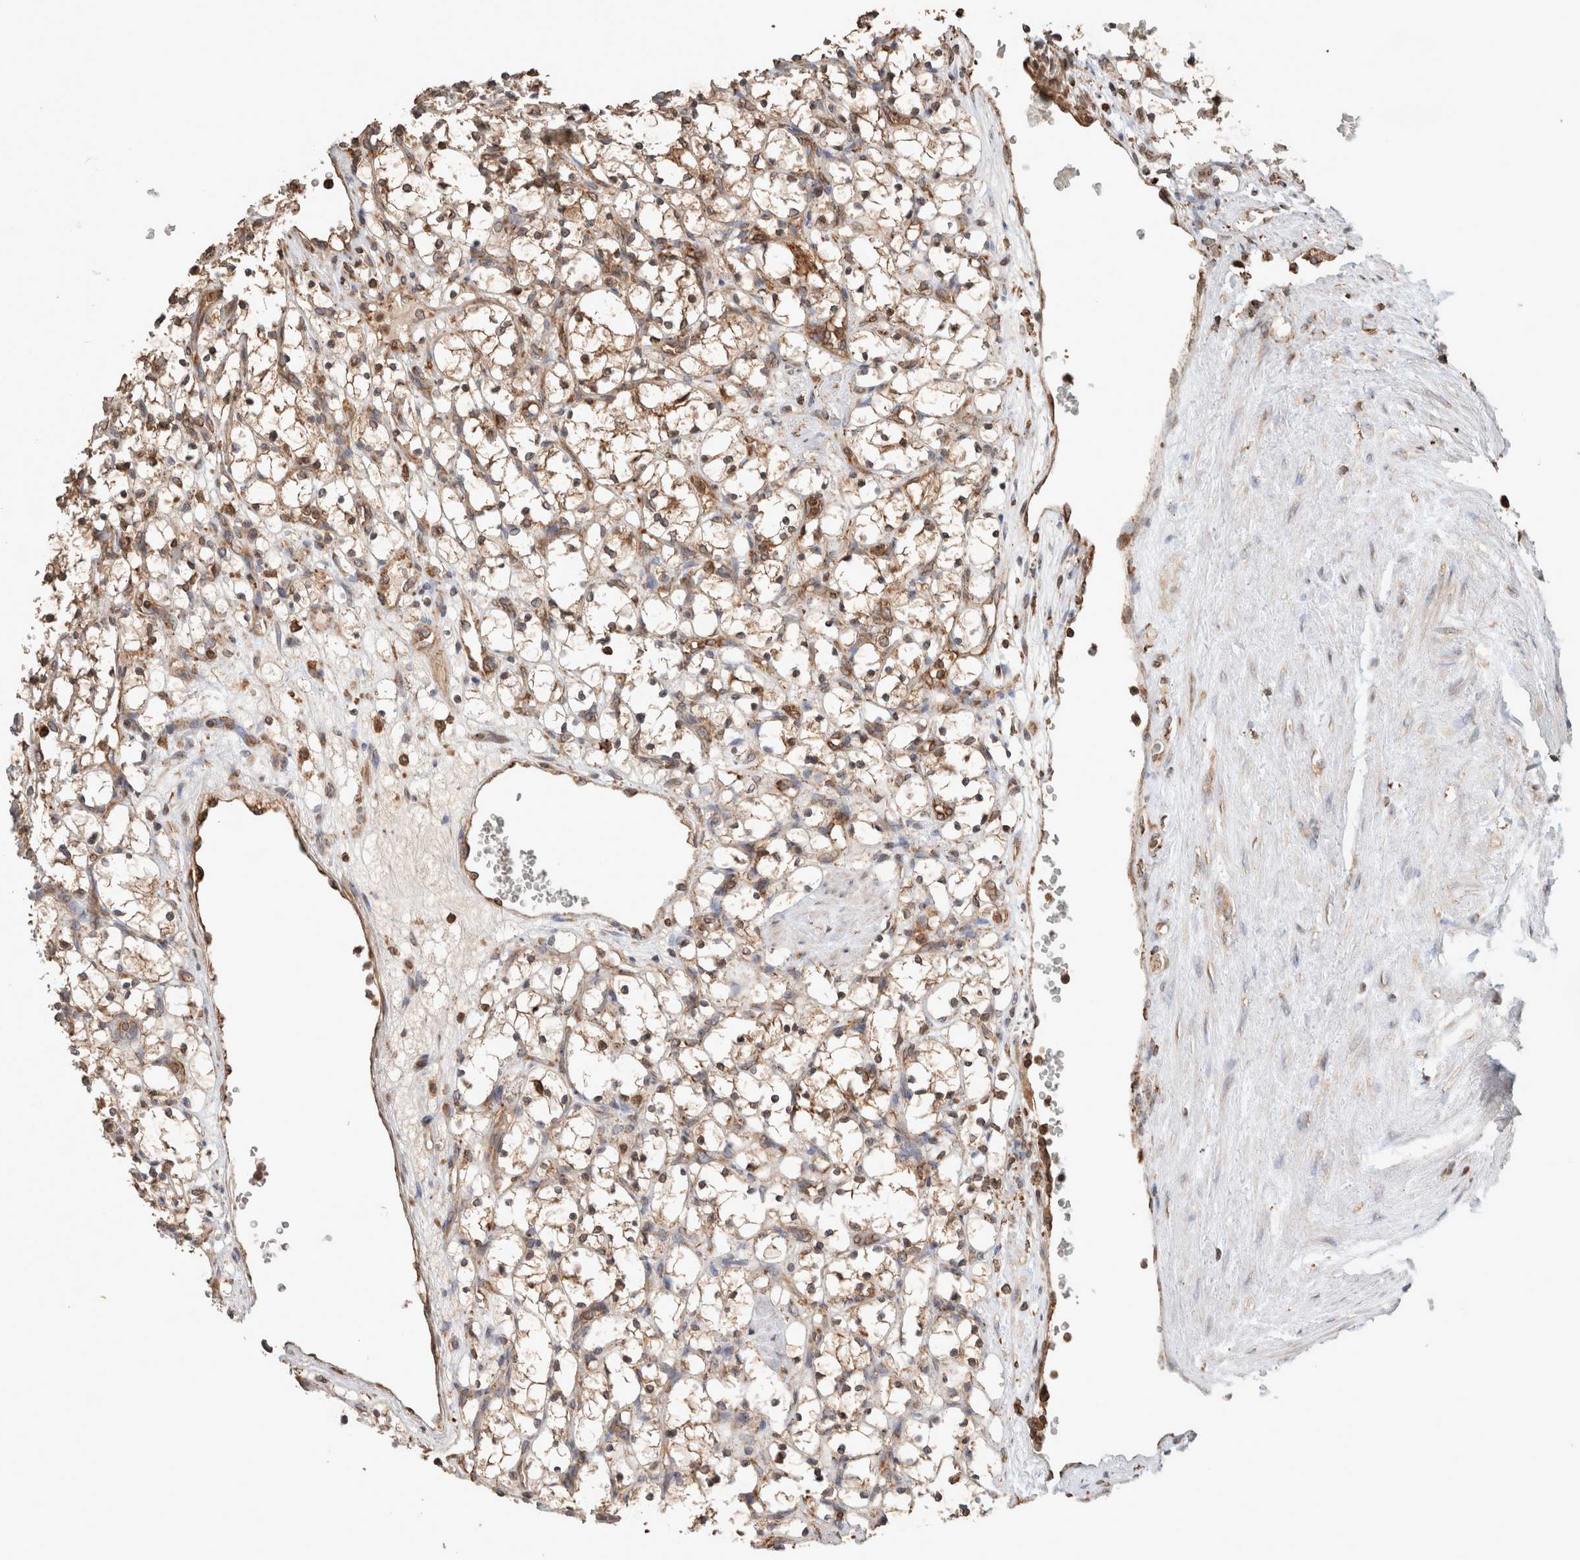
{"staining": {"intensity": "moderate", "quantity": ">75%", "location": "cytoplasmic/membranous"}, "tissue": "renal cancer", "cell_type": "Tumor cells", "image_type": "cancer", "snomed": [{"axis": "morphology", "description": "Adenocarcinoma, NOS"}, {"axis": "topography", "description": "Kidney"}], "caption": "A histopathology image of renal cancer stained for a protein displays moderate cytoplasmic/membranous brown staining in tumor cells.", "gene": "ERAP2", "patient": {"sex": "female", "age": 69}}